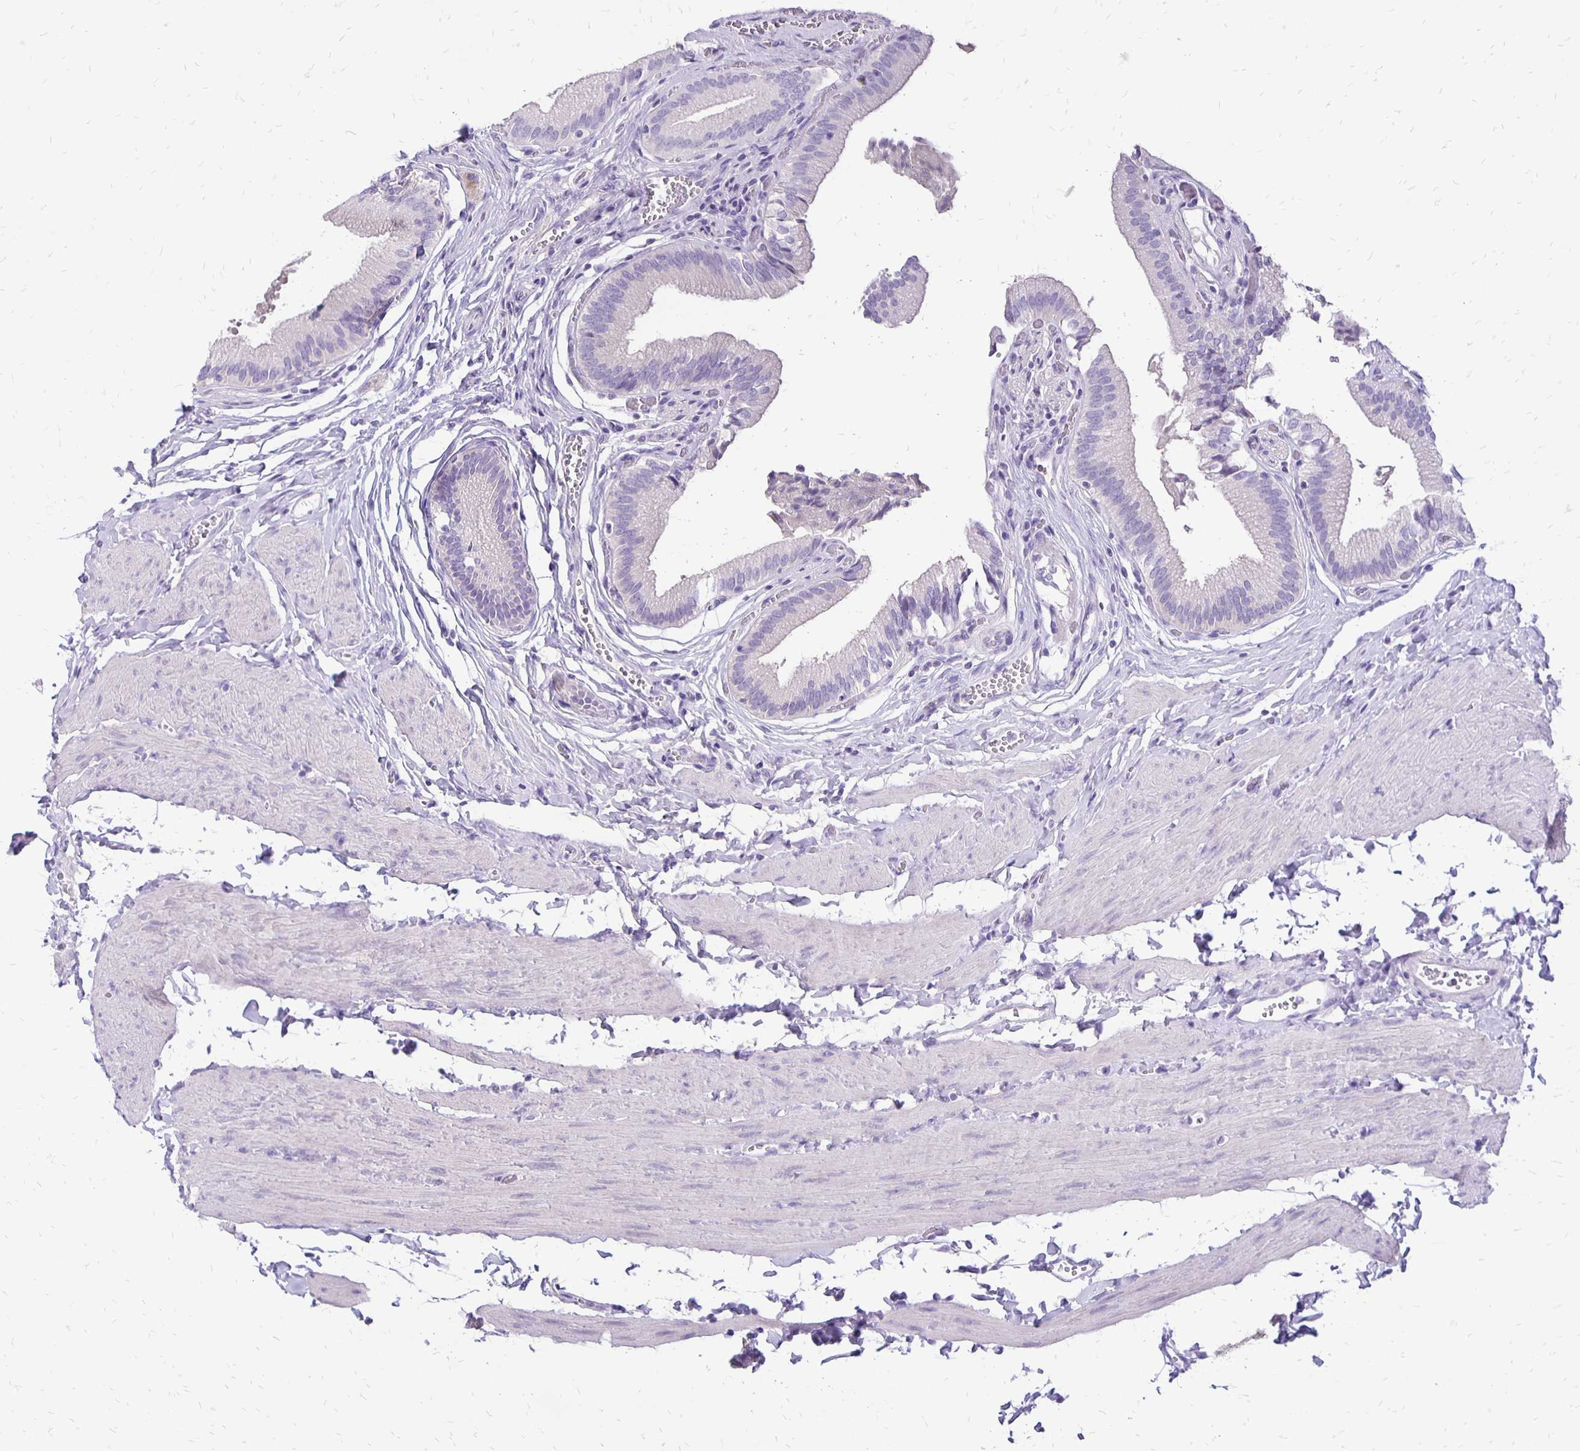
{"staining": {"intensity": "negative", "quantity": "none", "location": "none"}, "tissue": "gallbladder", "cell_type": "Glandular cells", "image_type": "normal", "snomed": [{"axis": "morphology", "description": "Normal tissue, NOS"}, {"axis": "topography", "description": "Gallbladder"}, {"axis": "topography", "description": "Peripheral nerve tissue"}], "caption": "High power microscopy micrograph of an immunohistochemistry image of unremarkable gallbladder, revealing no significant staining in glandular cells. (IHC, brightfield microscopy, high magnification).", "gene": "ANKRD45", "patient": {"sex": "male", "age": 17}}